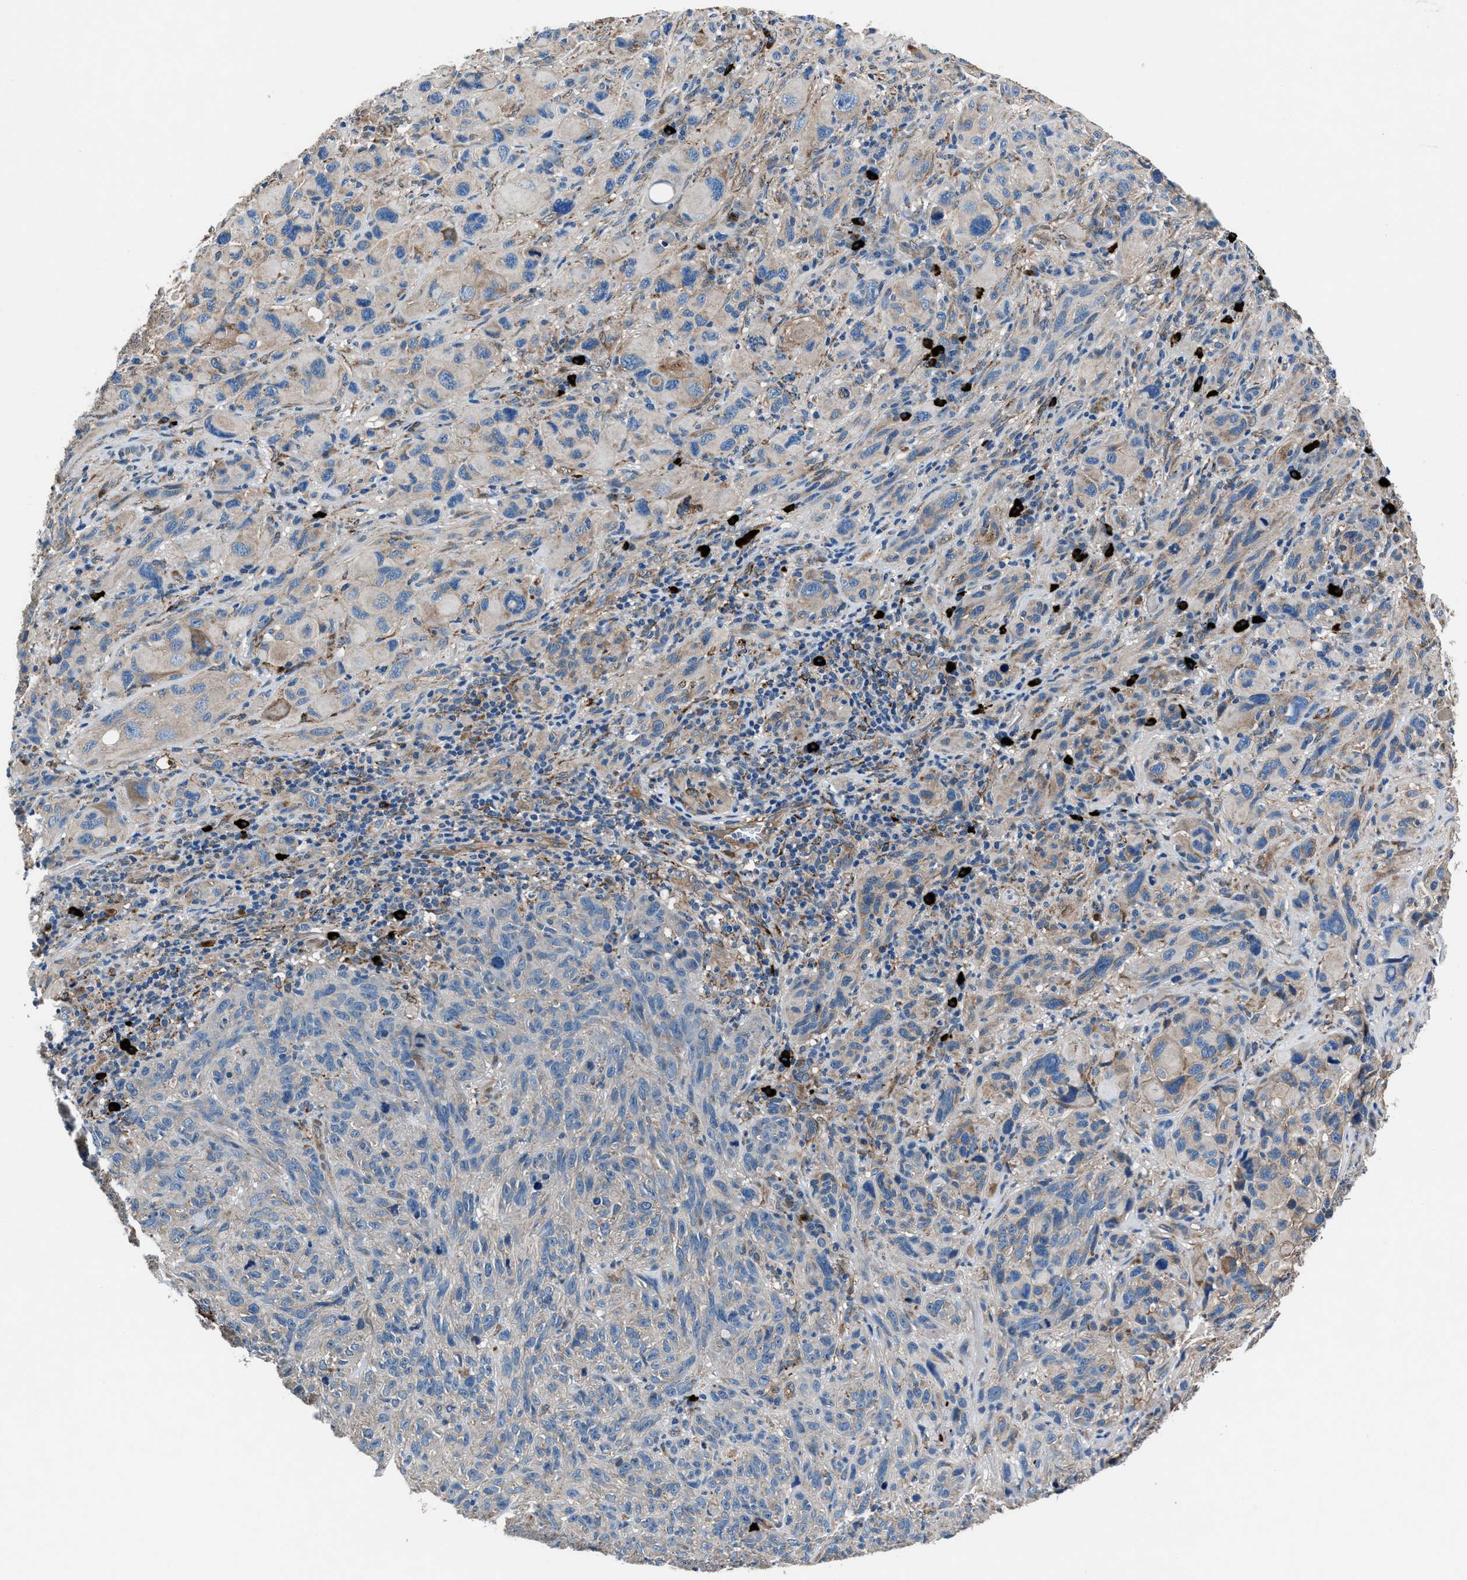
{"staining": {"intensity": "weak", "quantity": "<25%", "location": "cytoplasmic/membranous"}, "tissue": "melanoma", "cell_type": "Tumor cells", "image_type": "cancer", "snomed": [{"axis": "morphology", "description": "Malignant melanoma, NOS"}, {"axis": "topography", "description": "Skin of head"}], "caption": "DAB (3,3'-diaminobenzidine) immunohistochemical staining of malignant melanoma reveals no significant staining in tumor cells.", "gene": "PRTFDC1", "patient": {"sex": "male", "age": 96}}